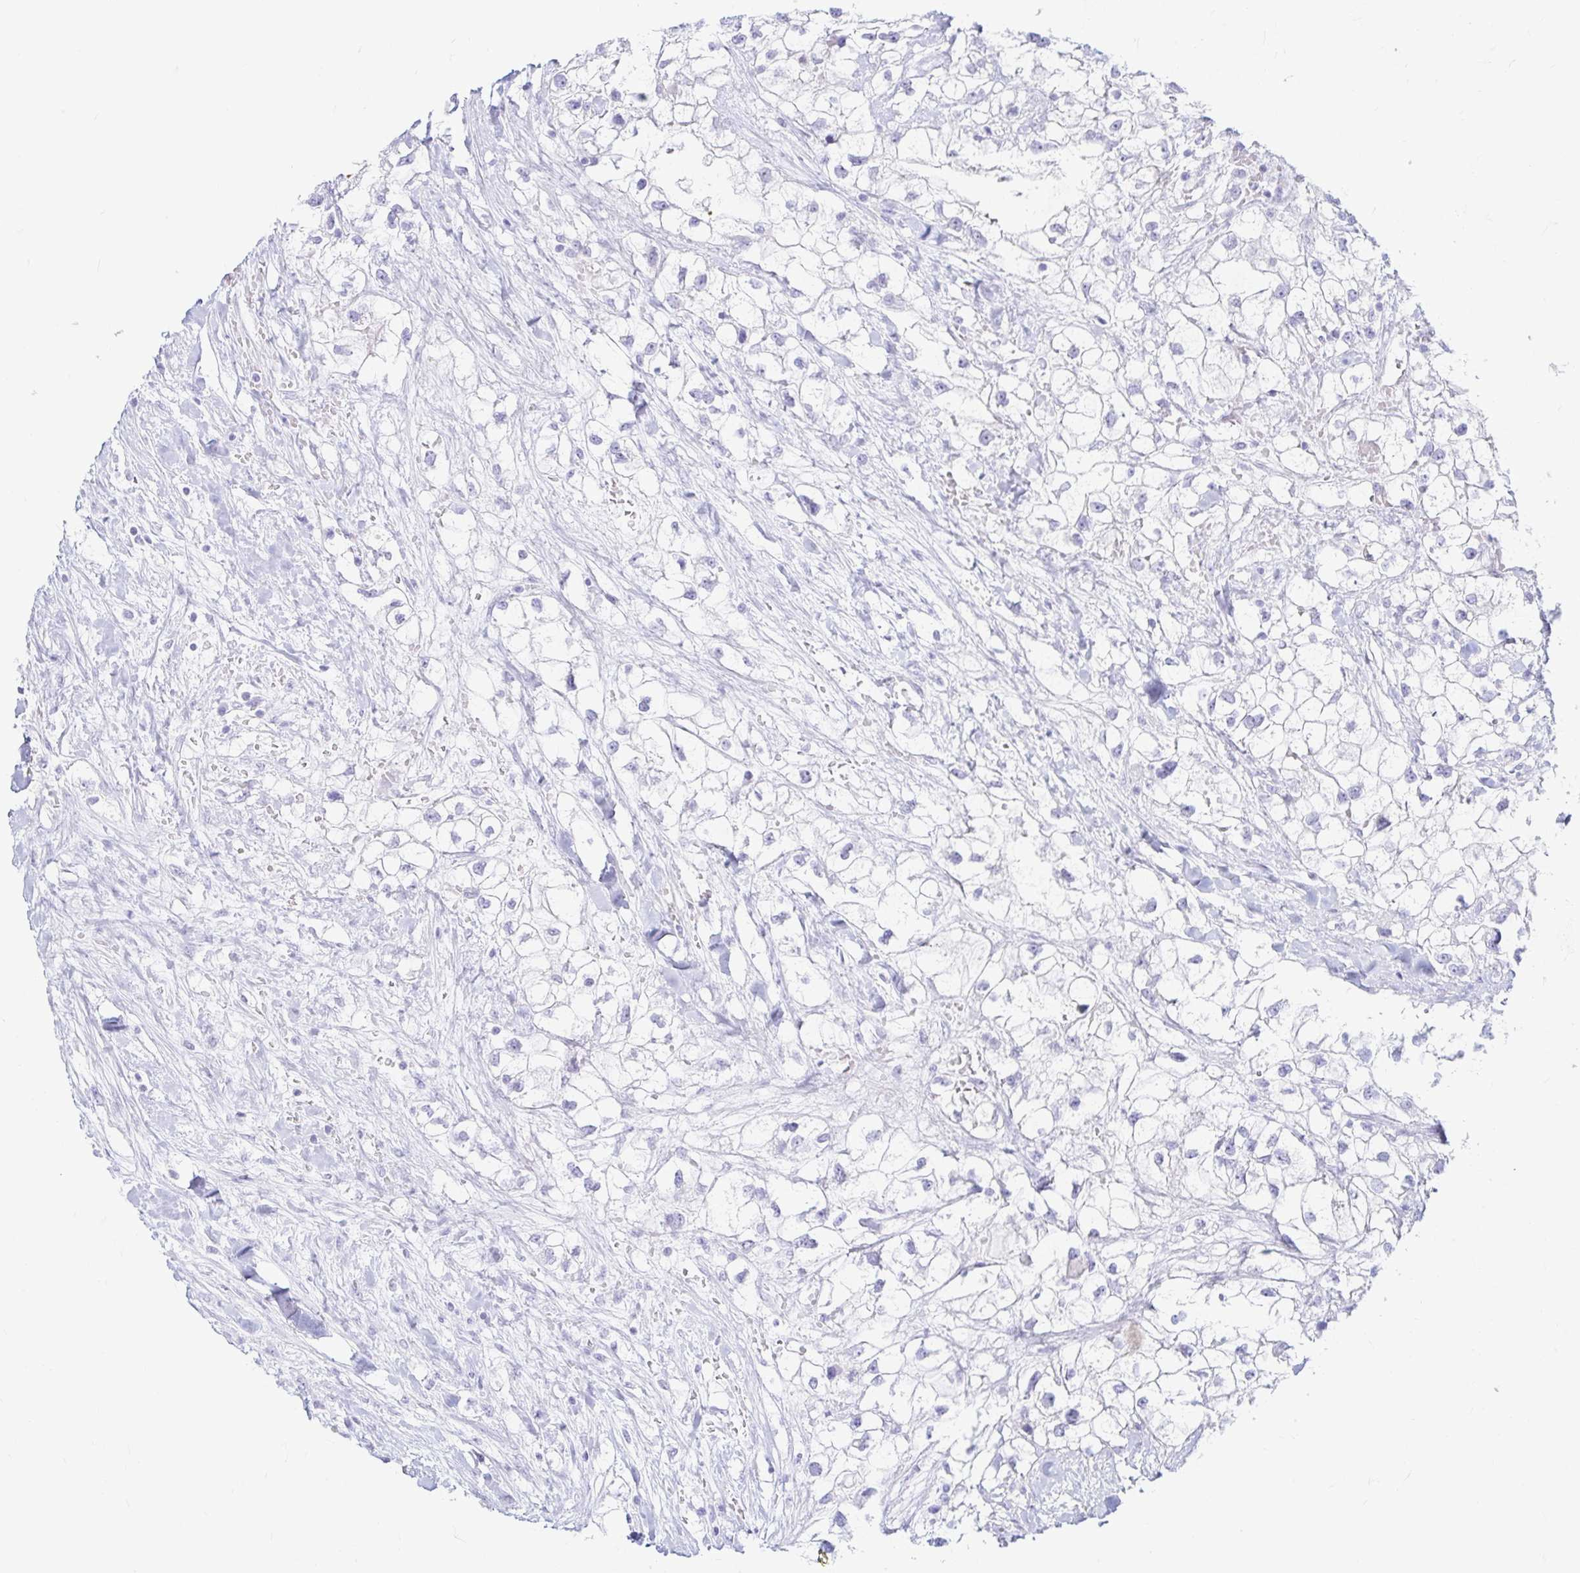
{"staining": {"intensity": "negative", "quantity": "none", "location": "none"}, "tissue": "renal cancer", "cell_type": "Tumor cells", "image_type": "cancer", "snomed": [{"axis": "morphology", "description": "Adenocarcinoma, NOS"}, {"axis": "topography", "description": "Kidney"}], "caption": "Tumor cells show no significant staining in renal cancer.", "gene": "ERICH6", "patient": {"sex": "male", "age": 59}}